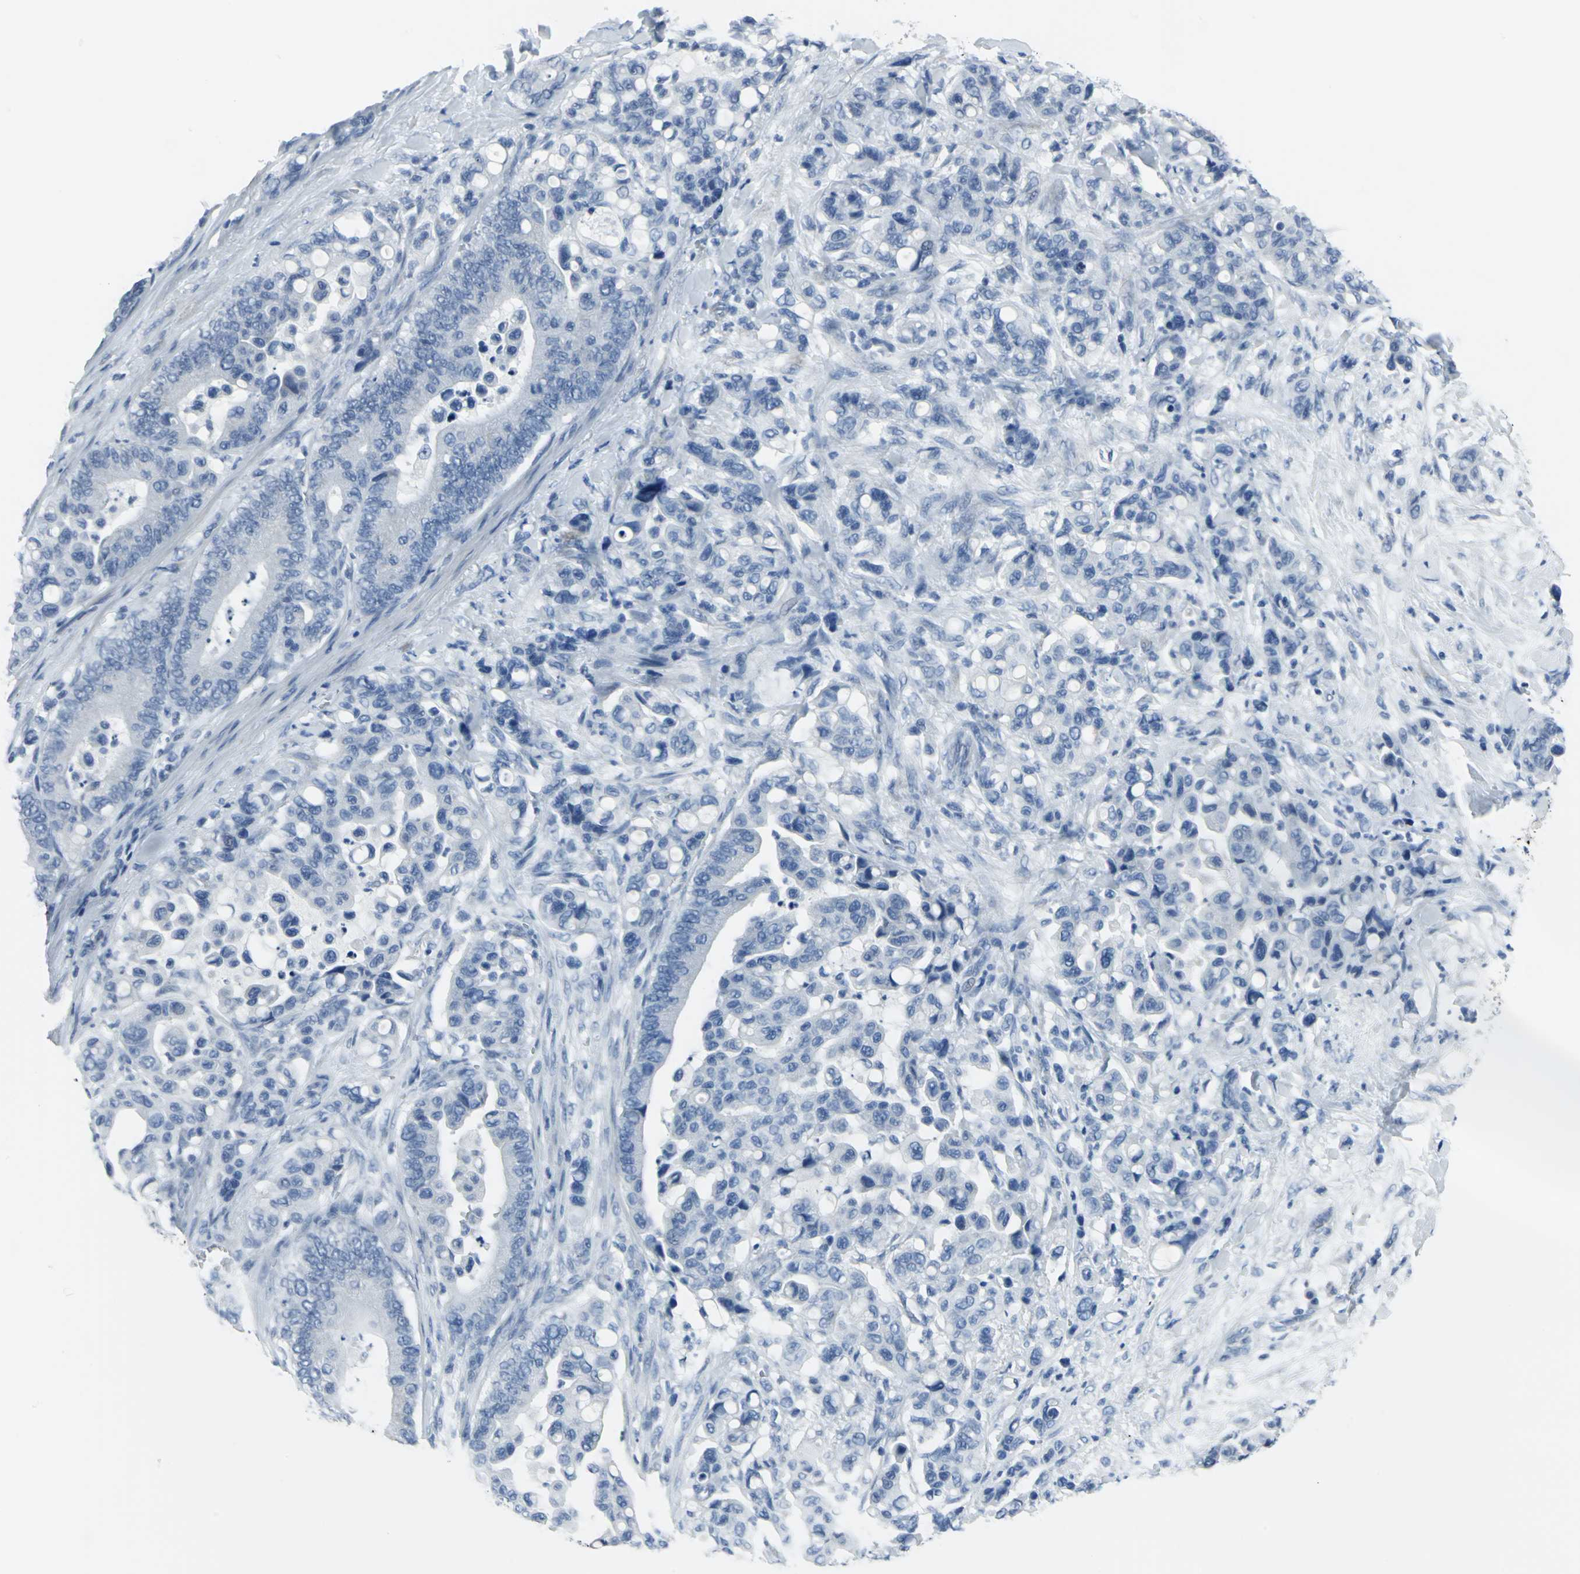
{"staining": {"intensity": "negative", "quantity": "none", "location": "none"}, "tissue": "colorectal cancer", "cell_type": "Tumor cells", "image_type": "cancer", "snomed": [{"axis": "morphology", "description": "Normal tissue, NOS"}, {"axis": "morphology", "description": "Adenocarcinoma, NOS"}, {"axis": "topography", "description": "Colon"}], "caption": "This is an IHC image of colorectal cancer (adenocarcinoma). There is no positivity in tumor cells.", "gene": "CYB5A", "patient": {"sex": "male", "age": 82}}